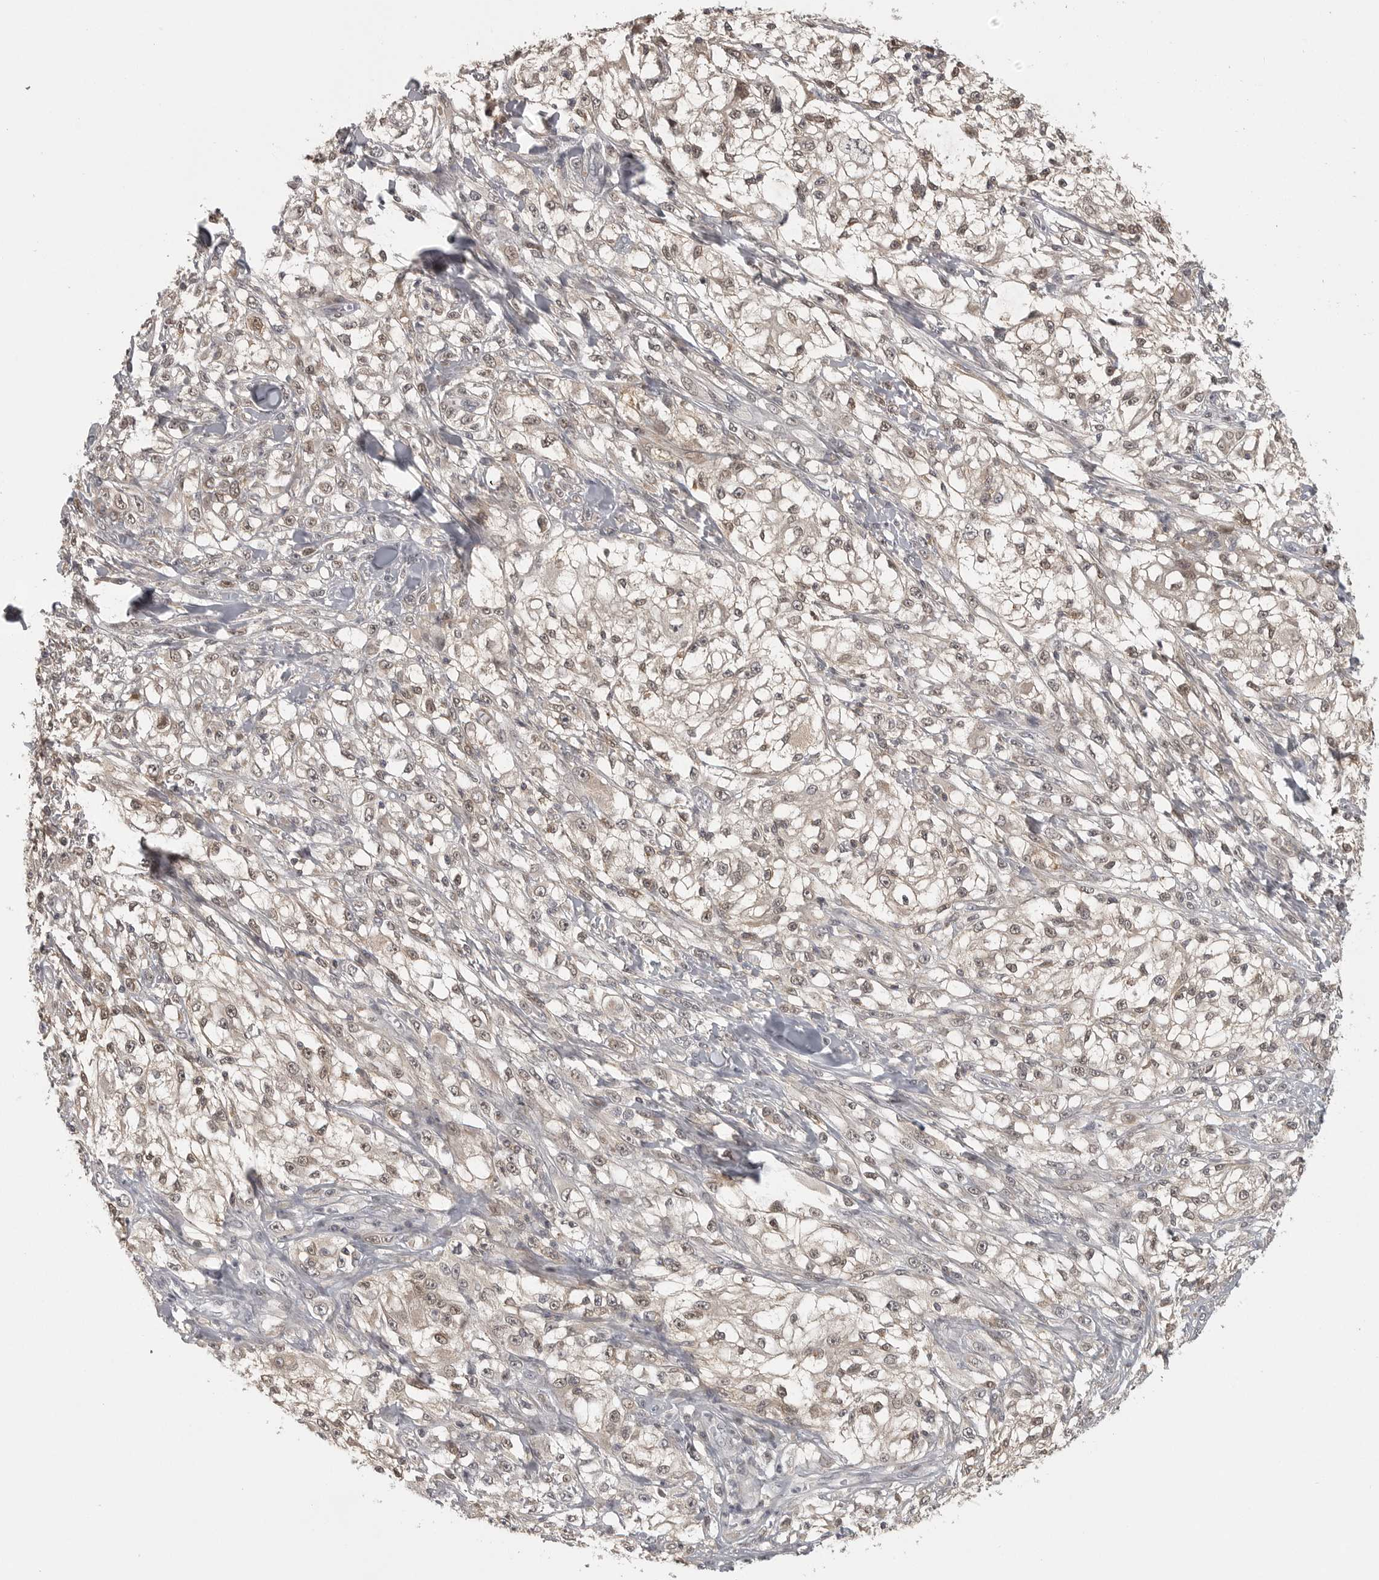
{"staining": {"intensity": "weak", "quantity": ">75%", "location": "nuclear"}, "tissue": "melanoma", "cell_type": "Tumor cells", "image_type": "cancer", "snomed": [{"axis": "morphology", "description": "Malignant melanoma, NOS"}, {"axis": "topography", "description": "Skin of head"}], "caption": "The immunohistochemical stain labels weak nuclear staining in tumor cells of melanoma tissue.", "gene": "UROD", "patient": {"sex": "male", "age": 83}}